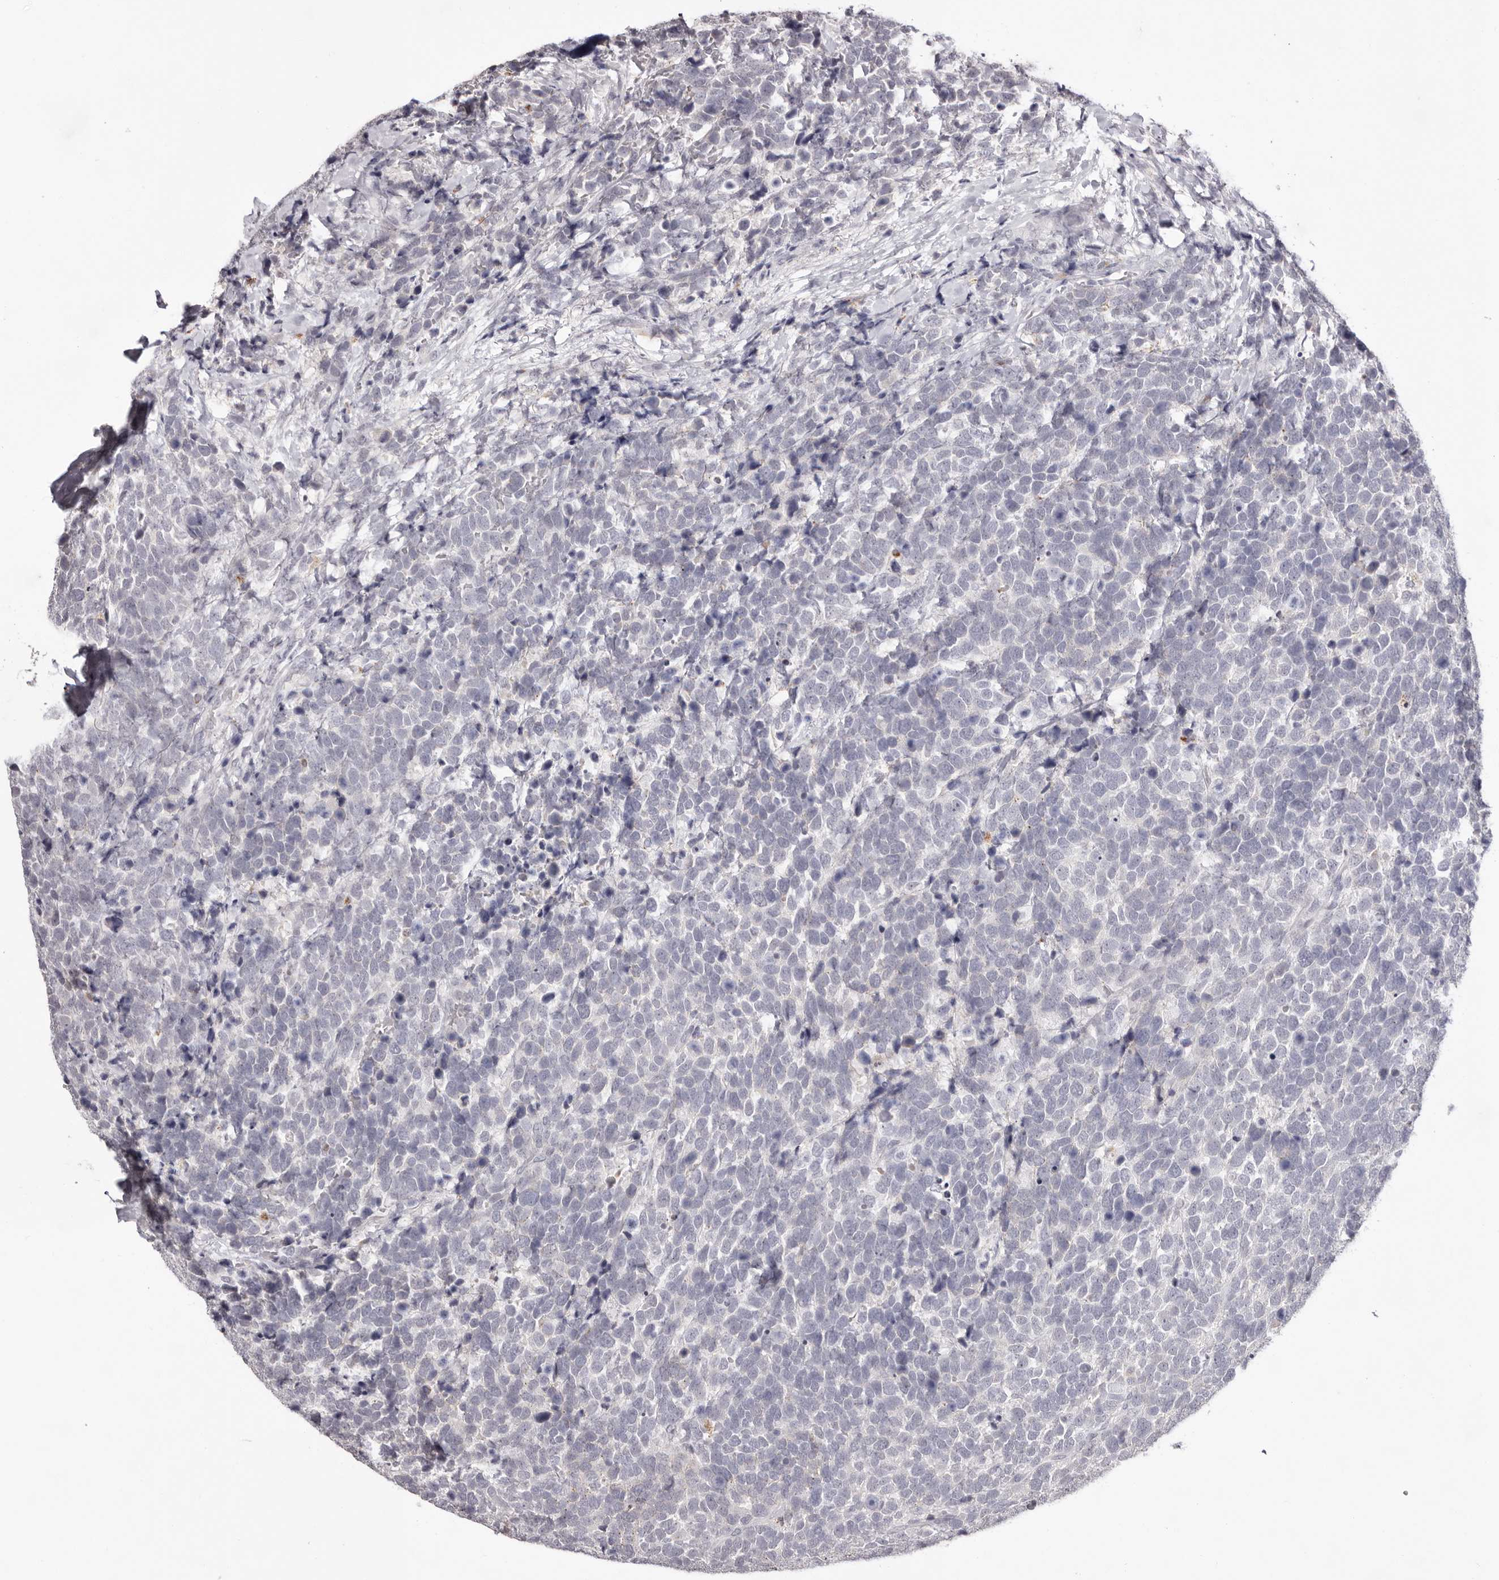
{"staining": {"intensity": "negative", "quantity": "none", "location": "none"}, "tissue": "urothelial cancer", "cell_type": "Tumor cells", "image_type": "cancer", "snomed": [{"axis": "morphology", "description": "Urothelial carcinoma, High grade"}, {"axis": "topography", "description": "Urinary bladder"}], "caption": "The histopathology image exhibits no significant positivity in tumor cells of high-grade urothelial carcinoma.", "gene": "PCDHB6", "patient": {"sex": "female", "age": 82}}